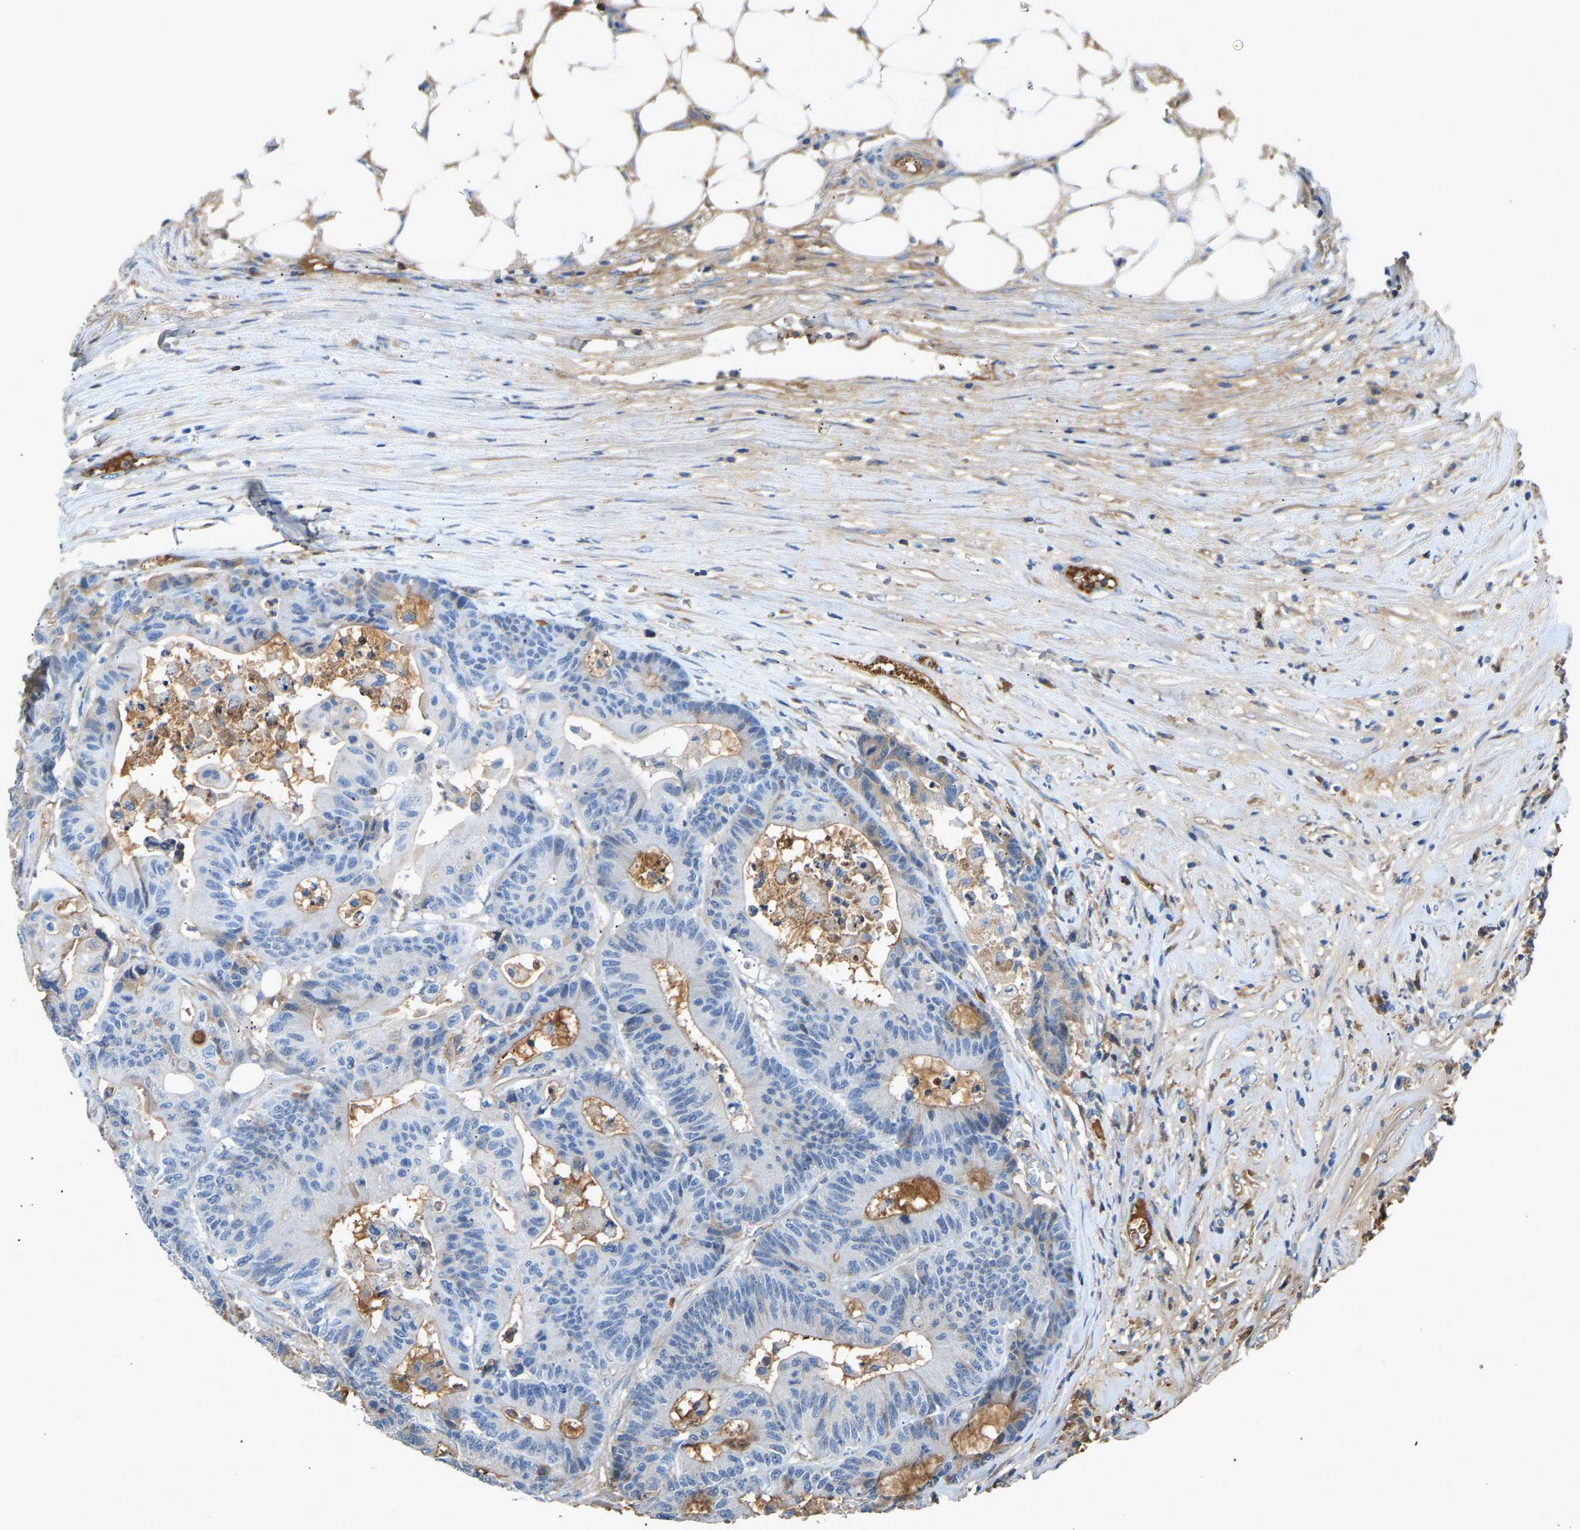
{"staining": {"intensity": "weak", "quantity": "<25%", "location": "cytoplasmic/membranous"}, "tissue": "colorectal cancer", "cell_type": "Tumor cells", "image_type": "cancer", "snomed": [{"axis": "morphology", "description": "Adenocarcinoma, NOS"}, {"axis": "topography", "description": "Colon"}], "caption": "This is an immunohistochemistry (IHC) histopathology image of colorectal cancer (adenocarcinoma). There is no staining in tumor cells.", "gene": "STC1", "patient": {"sex": "female", "age": 84}}